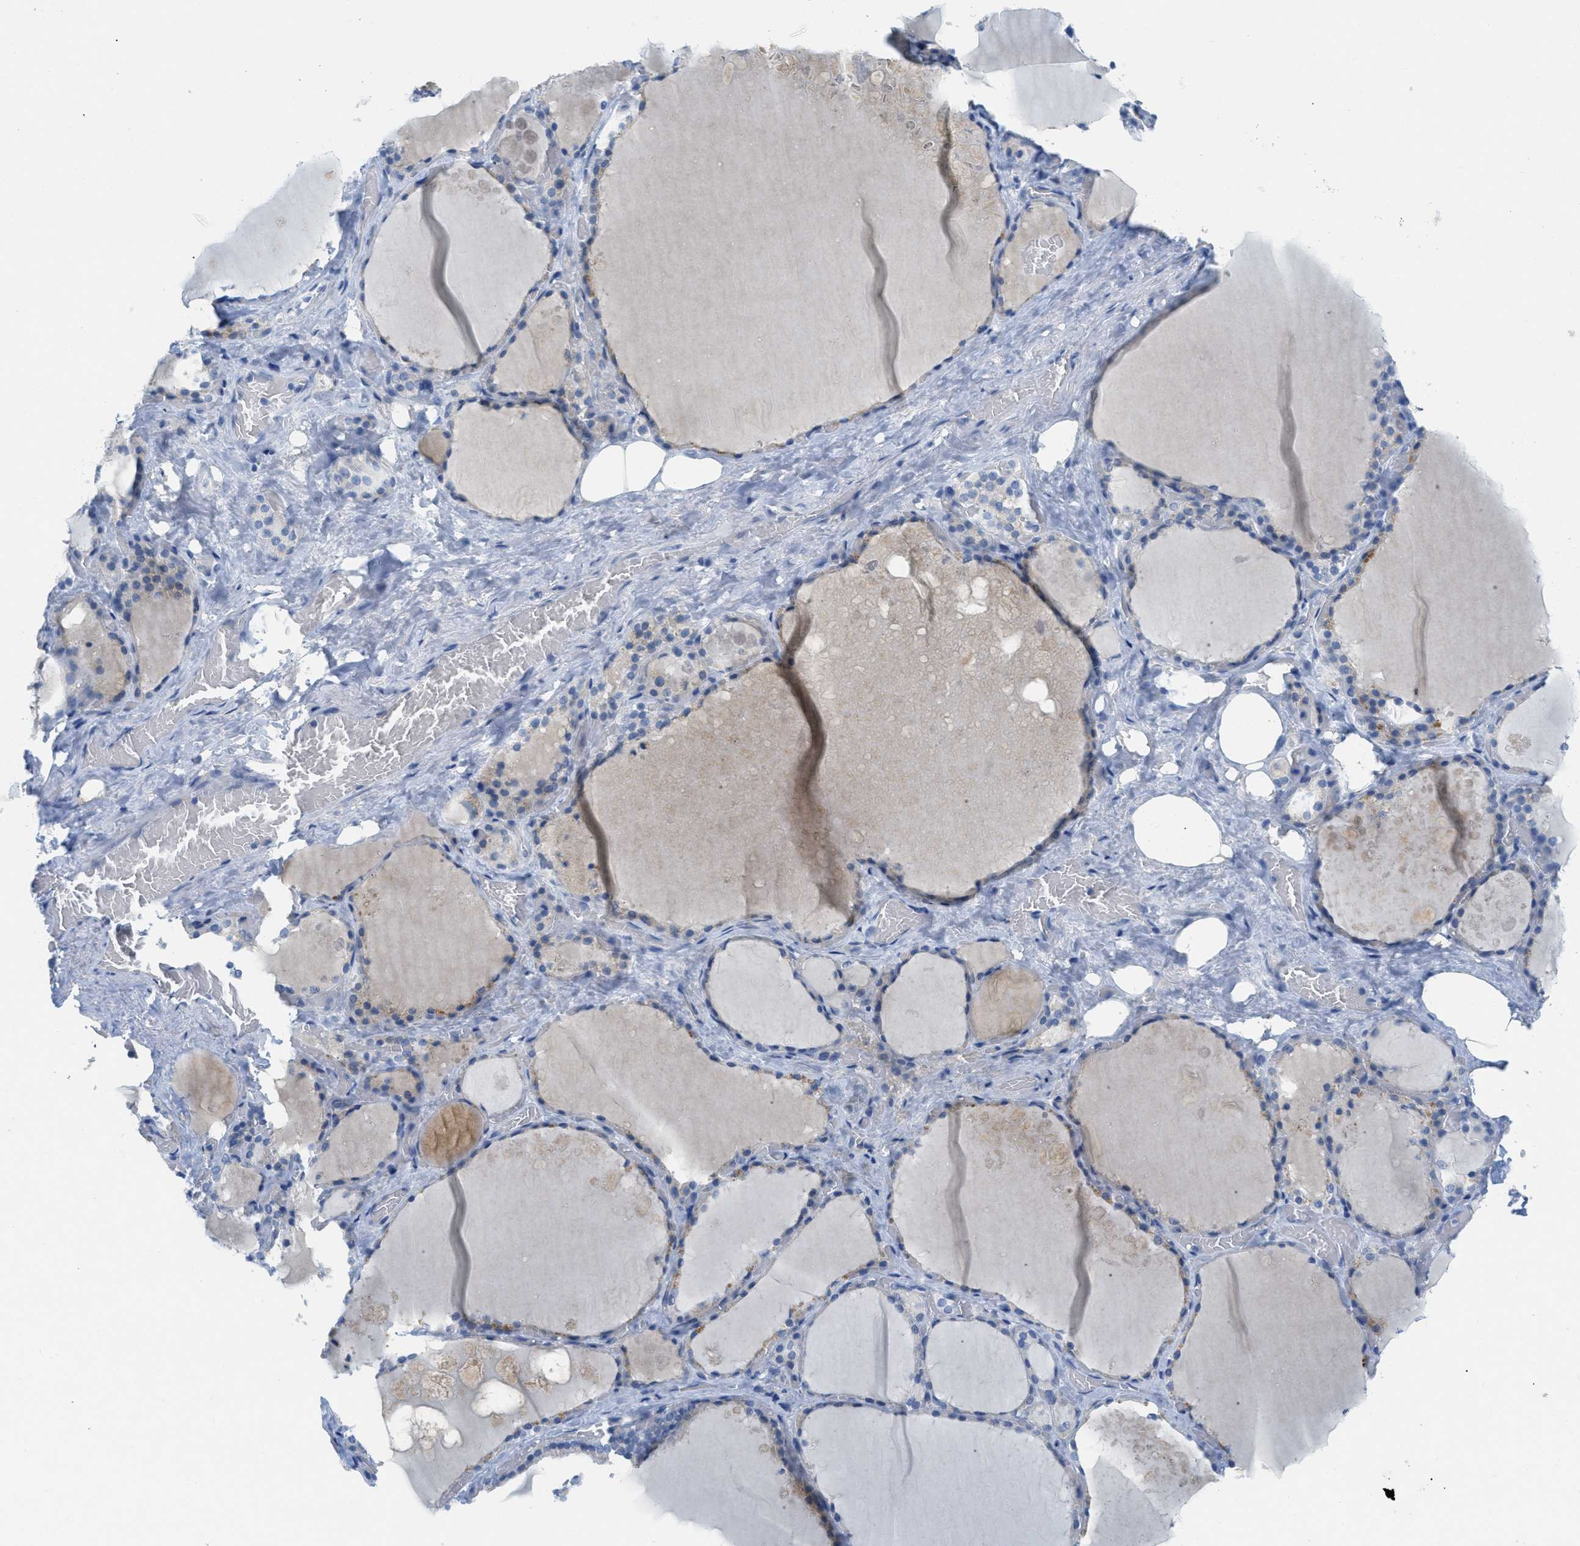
{"staining": {"intensity": "weak", "quantity": "<25%", "location": "cytoplasmic/membranous"}, "tissue": "thyroid gland", "cell_type": "Glandular cells", "image_type": "normal", "snomed": [{"axis": "morphology", "description": "Normal tissue, NOS"}, {"axis": "topography", "description": "Thyroid gland"}], "caption": "This is an immunohistochemistry (IHC) histopathology image of normal thyroid gland. There is no staining in glandular cells.", "gene": "ORC6", "patient": {"sex": "male", "age": 61}}